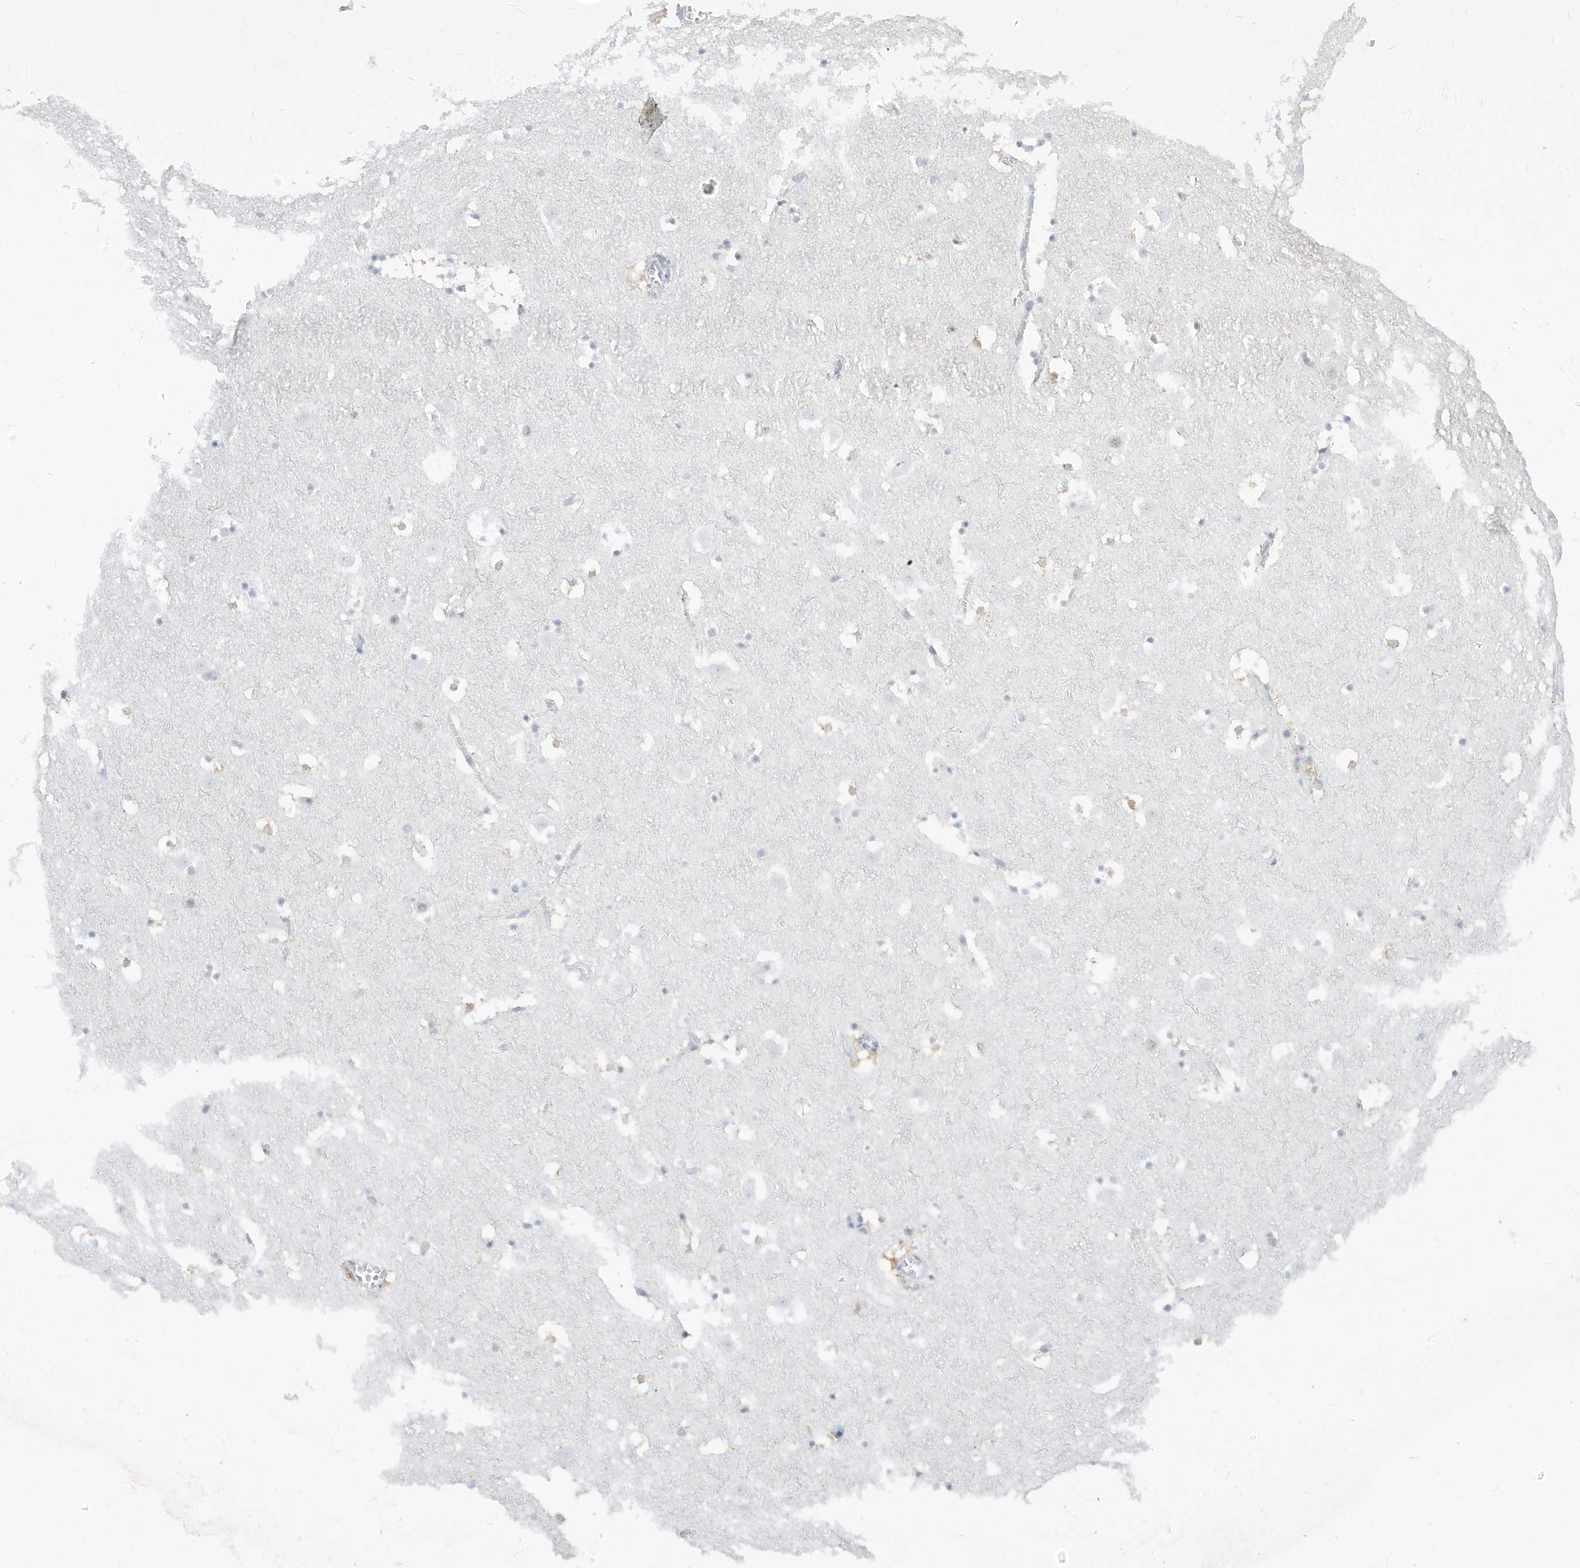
{"staining": {"intensity": "negative", "quantity": "none", "location": "none"}, "tissue": "caudate", "cell_type": "Glial cells", "image_type": "normal", "snomed": [{"axis": "morphology", "description": "Normal tissue, NOS"}, {"axis": "topography", "description": "Lateral ventricle wall"}], "caption": "An IHC photomicrograph of normal caudate is shown. There is no staining in glial cells of caudate. (Stains: DAB immunohistochemistry (IHC) with hematoxylin counter stain, Microscopy: brightfield microscopy at high magnification).", "gene": "PLEKHN1", "patient": {"sex": "male", "age": 45}}